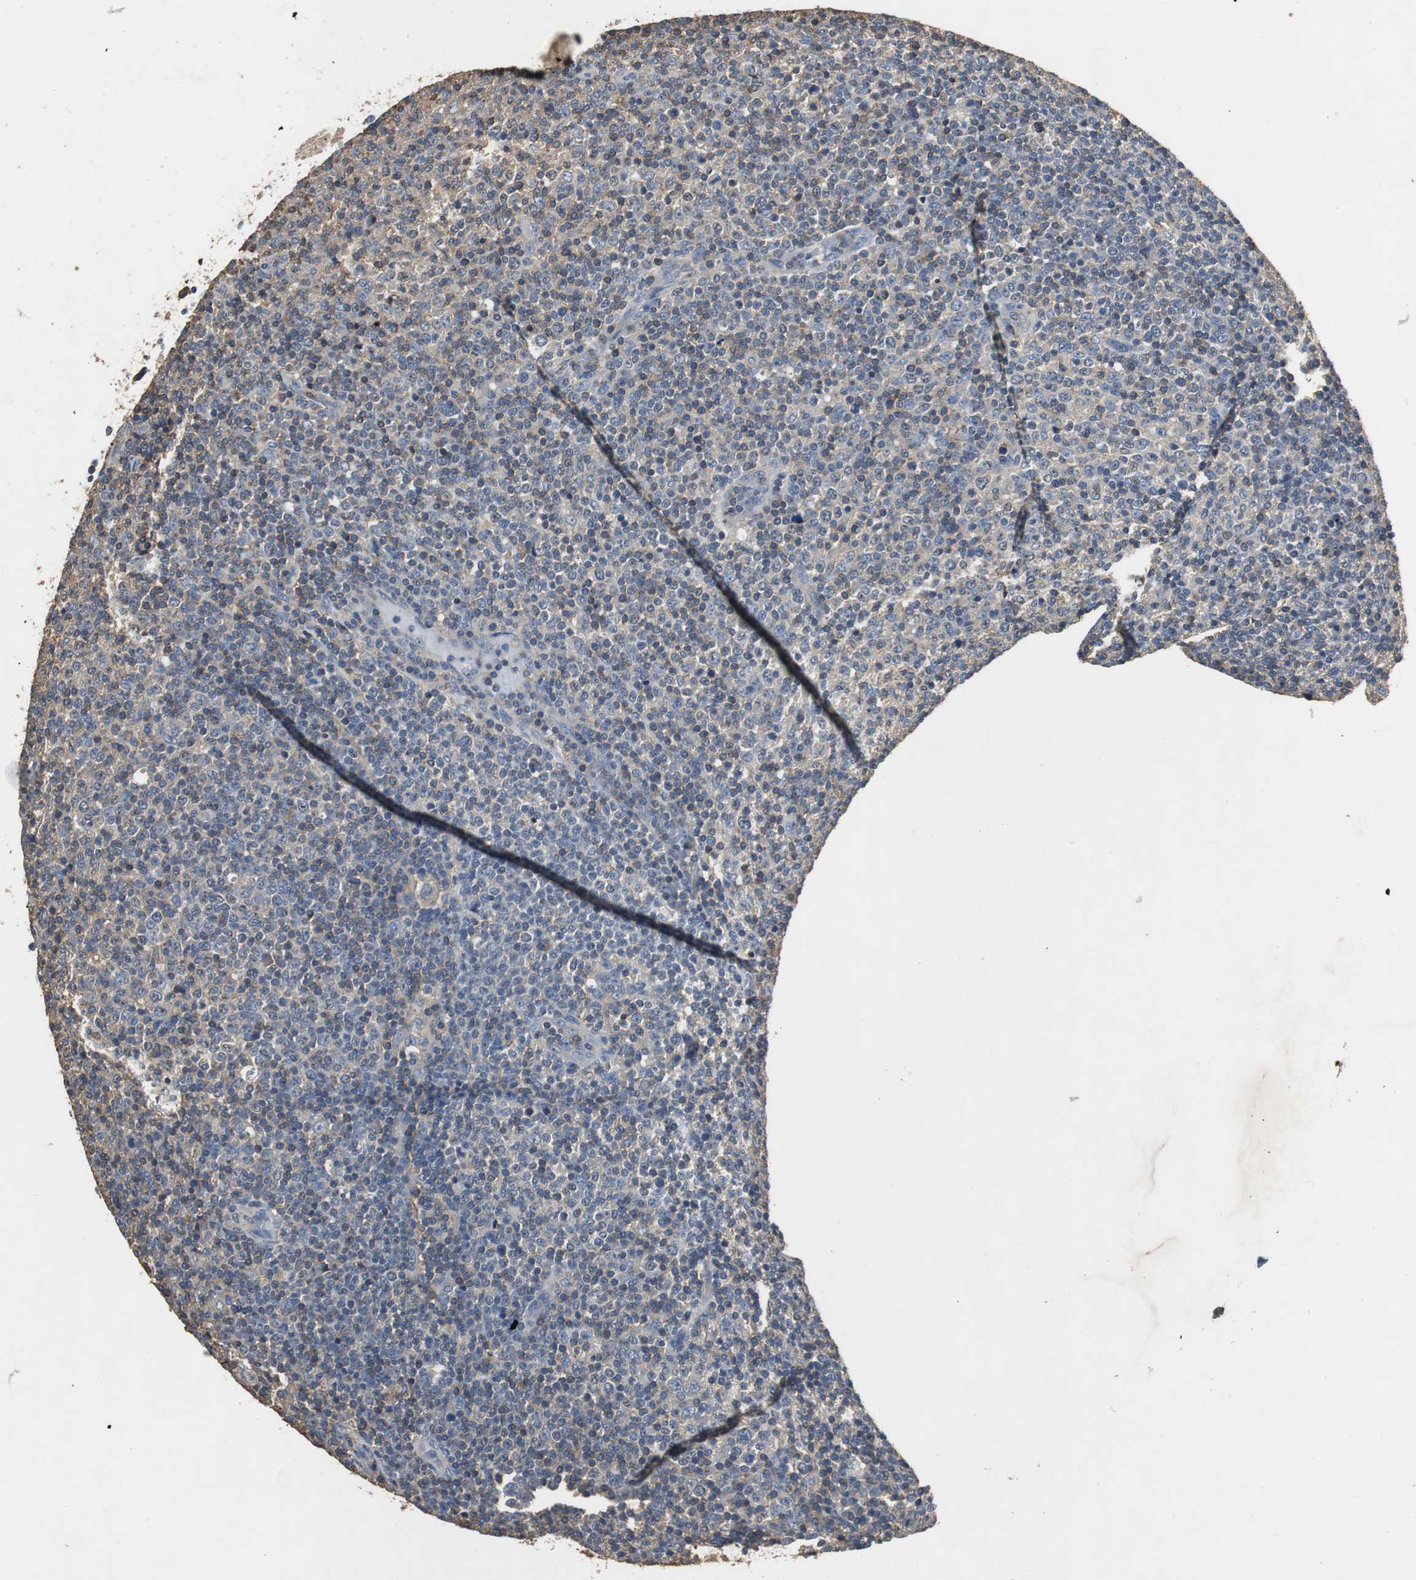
{"staining": {"intensity": "weak", "quantity": "<25%", "location": "cytoplasmic/membranous"}, "tissue": "lymphoma", "cell_type": "Tumor cells", "image_type": "cancer", "snomed": [{"axis": "morphology", "description": "Malignant lymphoma, non-Hodgkin's type, Low grade"}, {"axis": "topography", "description": "Lymph node"}], "caption": "DAB immunohistochemical staining of human lymphoma exhibits no significant staining in tumor cells. (DAB (3,3'-diaminobenzidine) IHC, high magnification).", "gene": "TNFRSF14", "patient": {"sex": "male", "age": 70}}